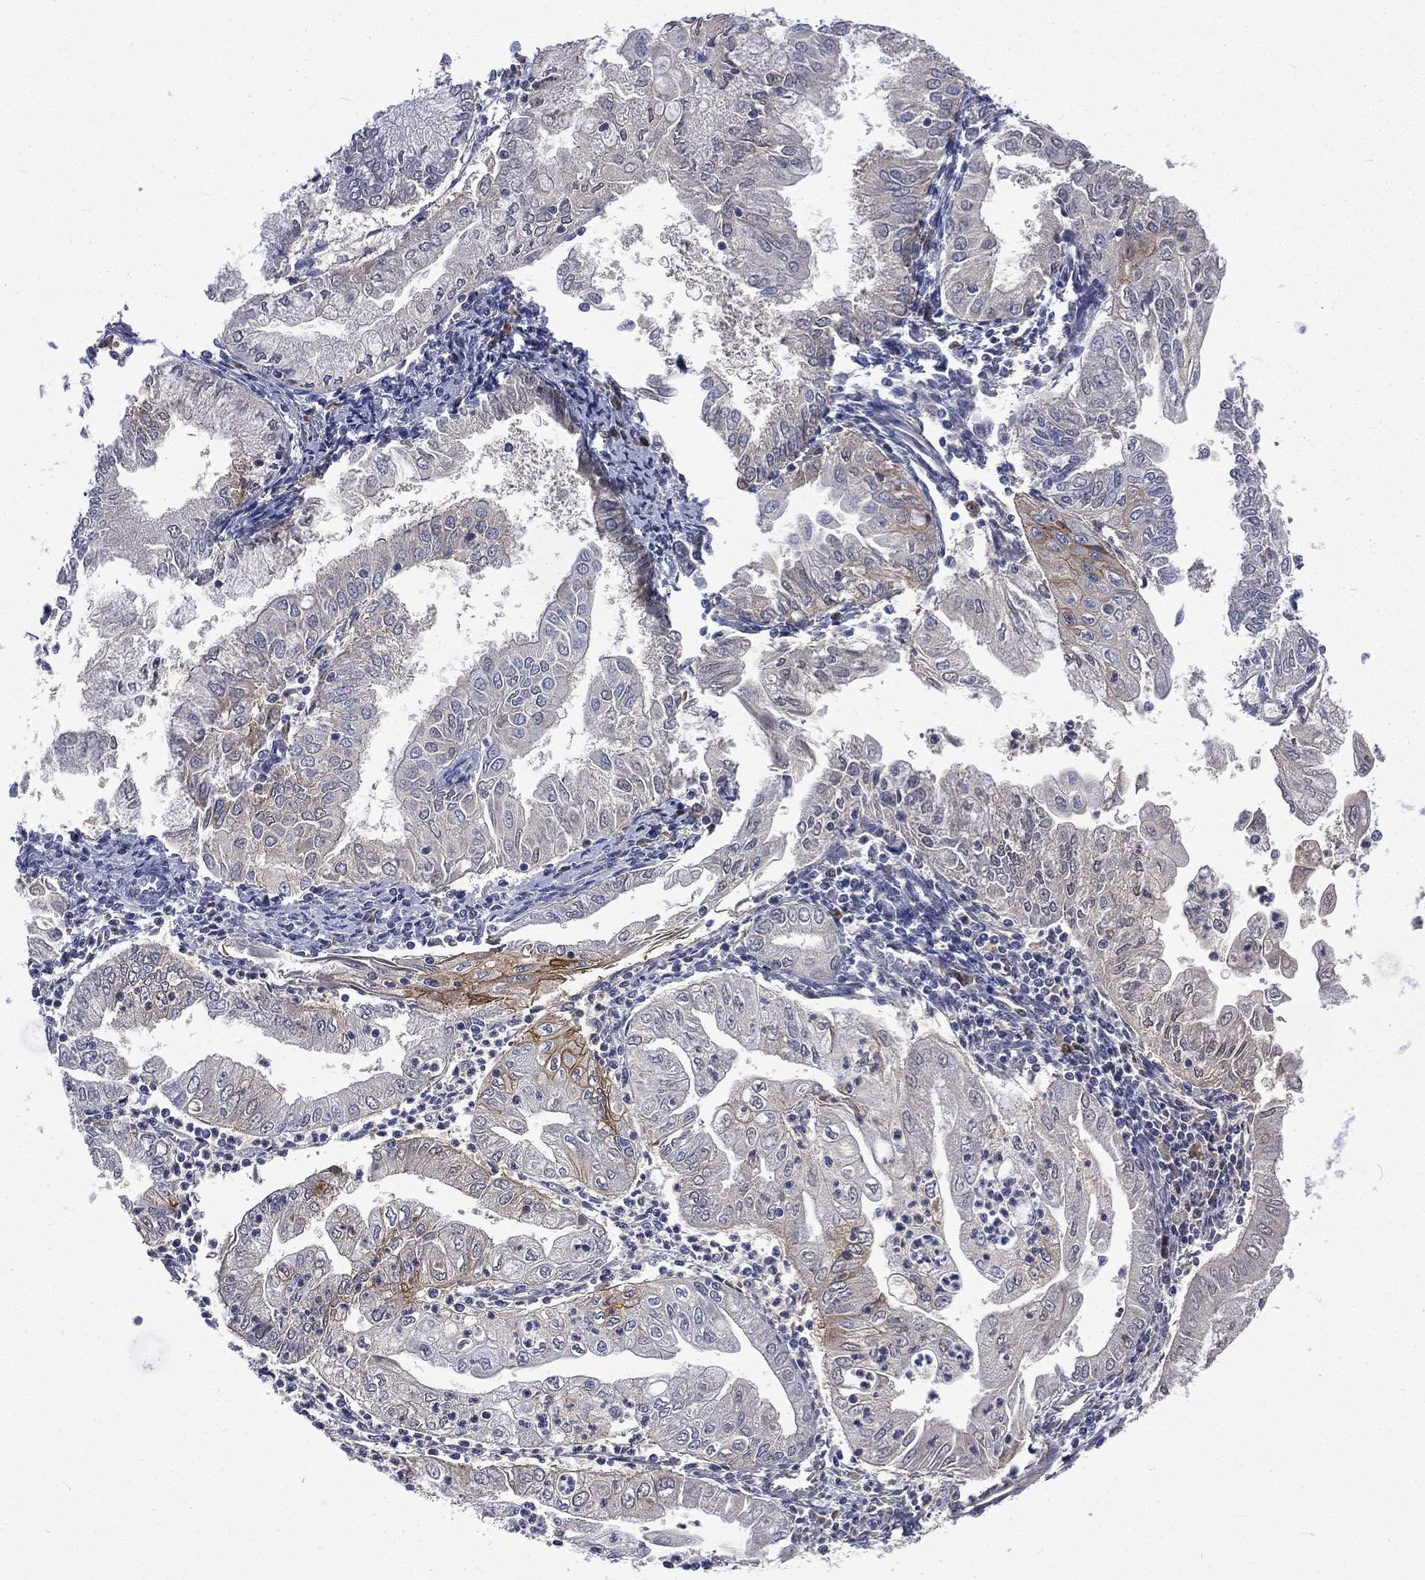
{"staining": {"intensity": "moderate", "quantity": "<25%", "location": "cytoplasmic/membranous"}, "tissue": "endometrial cancer", "cell_type": "Tumor cells", "image_type": "cancer", "snomed": [{"axis": "morphology", "description": "Adenocarcinoma, NOS"}, {"axis": "topography", "description": "Endometrium"}], "caption": "An image of endometrial adenocarcinoma stained for a protein exhibits moderate cytoplasmic/membranous brown staining in tumor cells.", "gene": "CA12", "patient": {"sex": "female", "age": 56}}